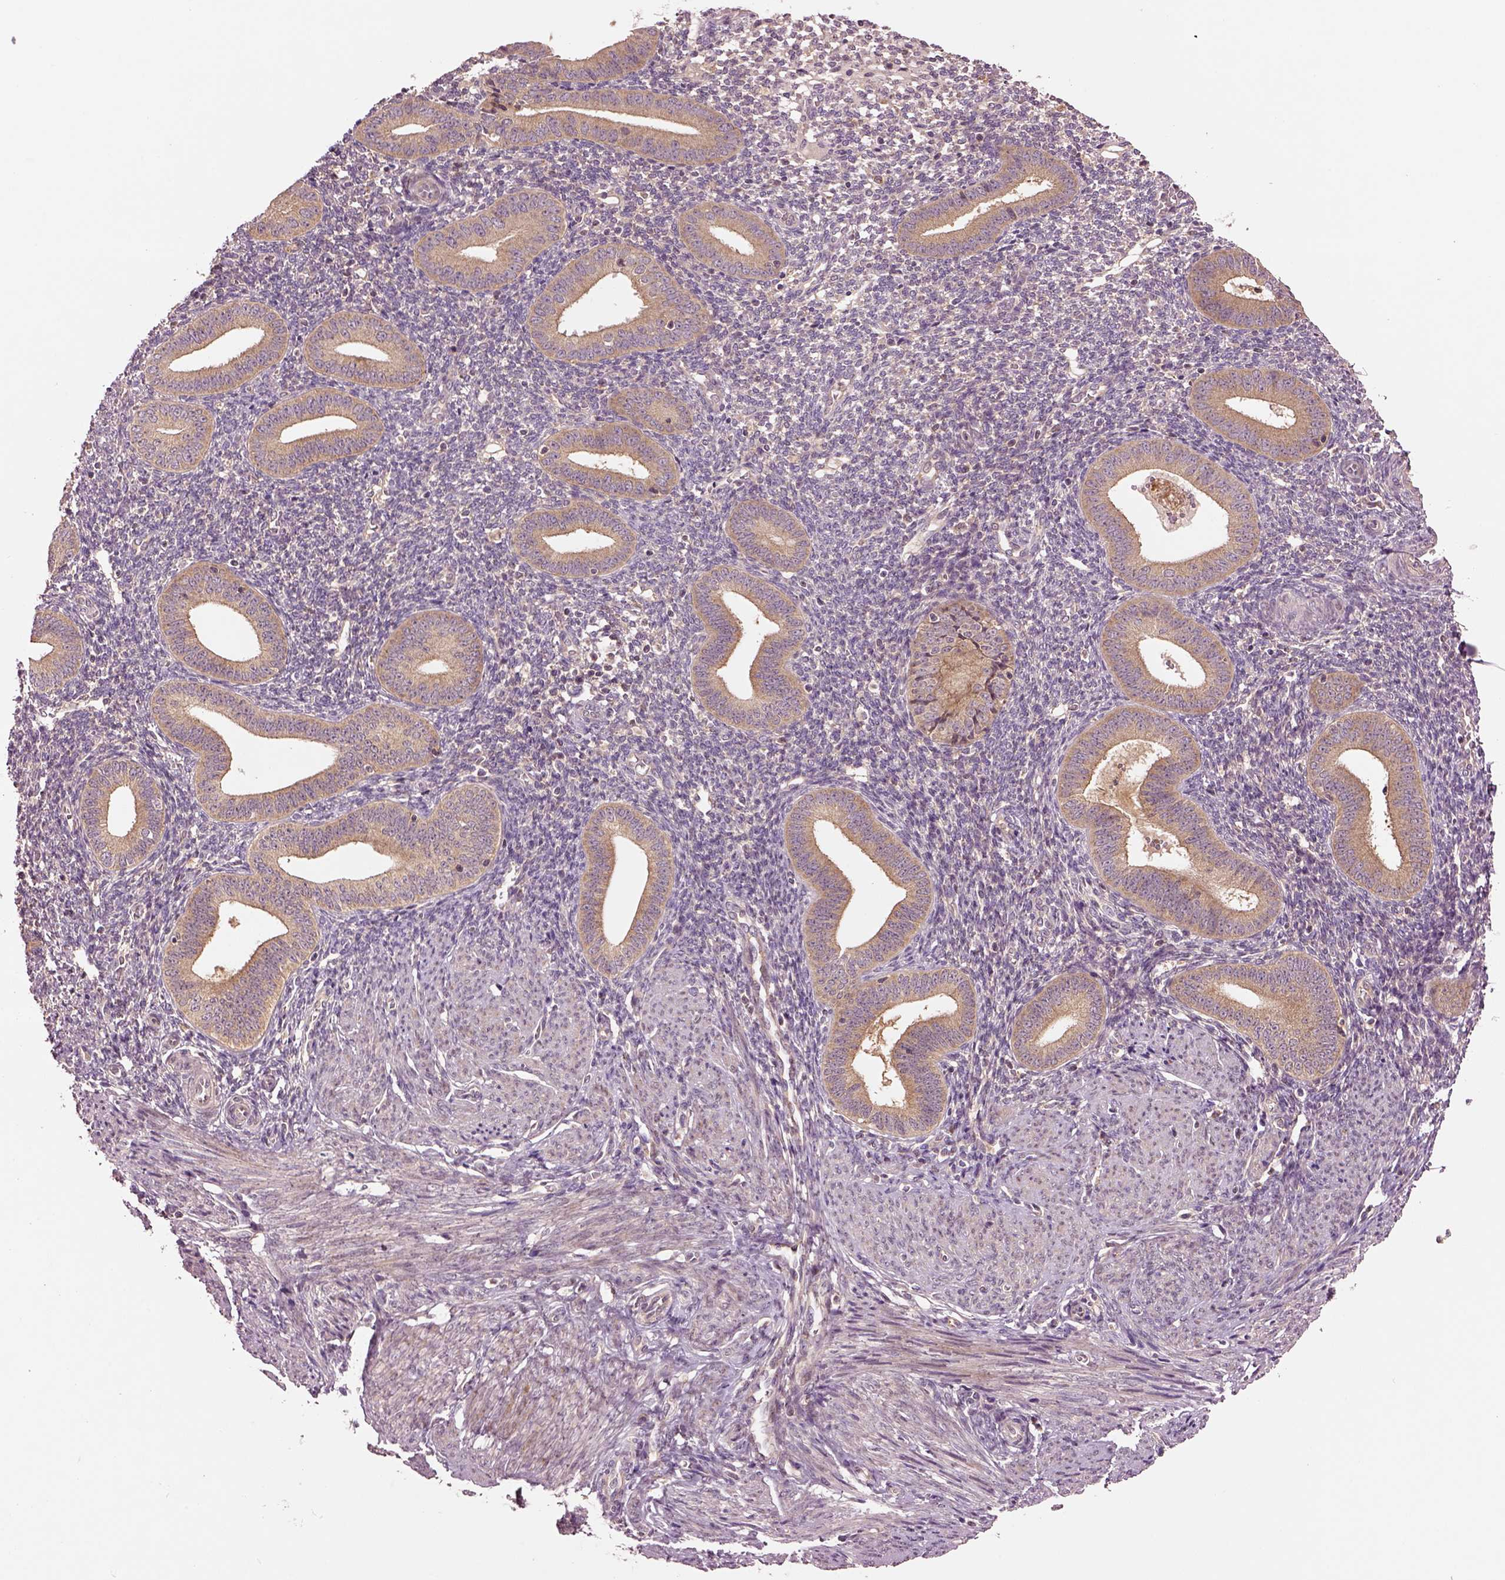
{"staining": {"intensity": "negative", "quantity": "none", "location": "none"}, "tissue": "endometrium", "cell_type": "Cells in endometrial stroma", "image_type": "normal", "snomed": [{"axis": "morphology", "description": "Normal tissue, NOS"}, {"axis": "topography", "description": "Endometrium"}], "caption": "Immunohistochemistry (IHC) histopathology image of normal human endometrium stained for a protein (brown), which shows no staining in cells in endometrial stroma.", "gene": "MTHFS", "patient": {"sex": "female", "age": 40}}